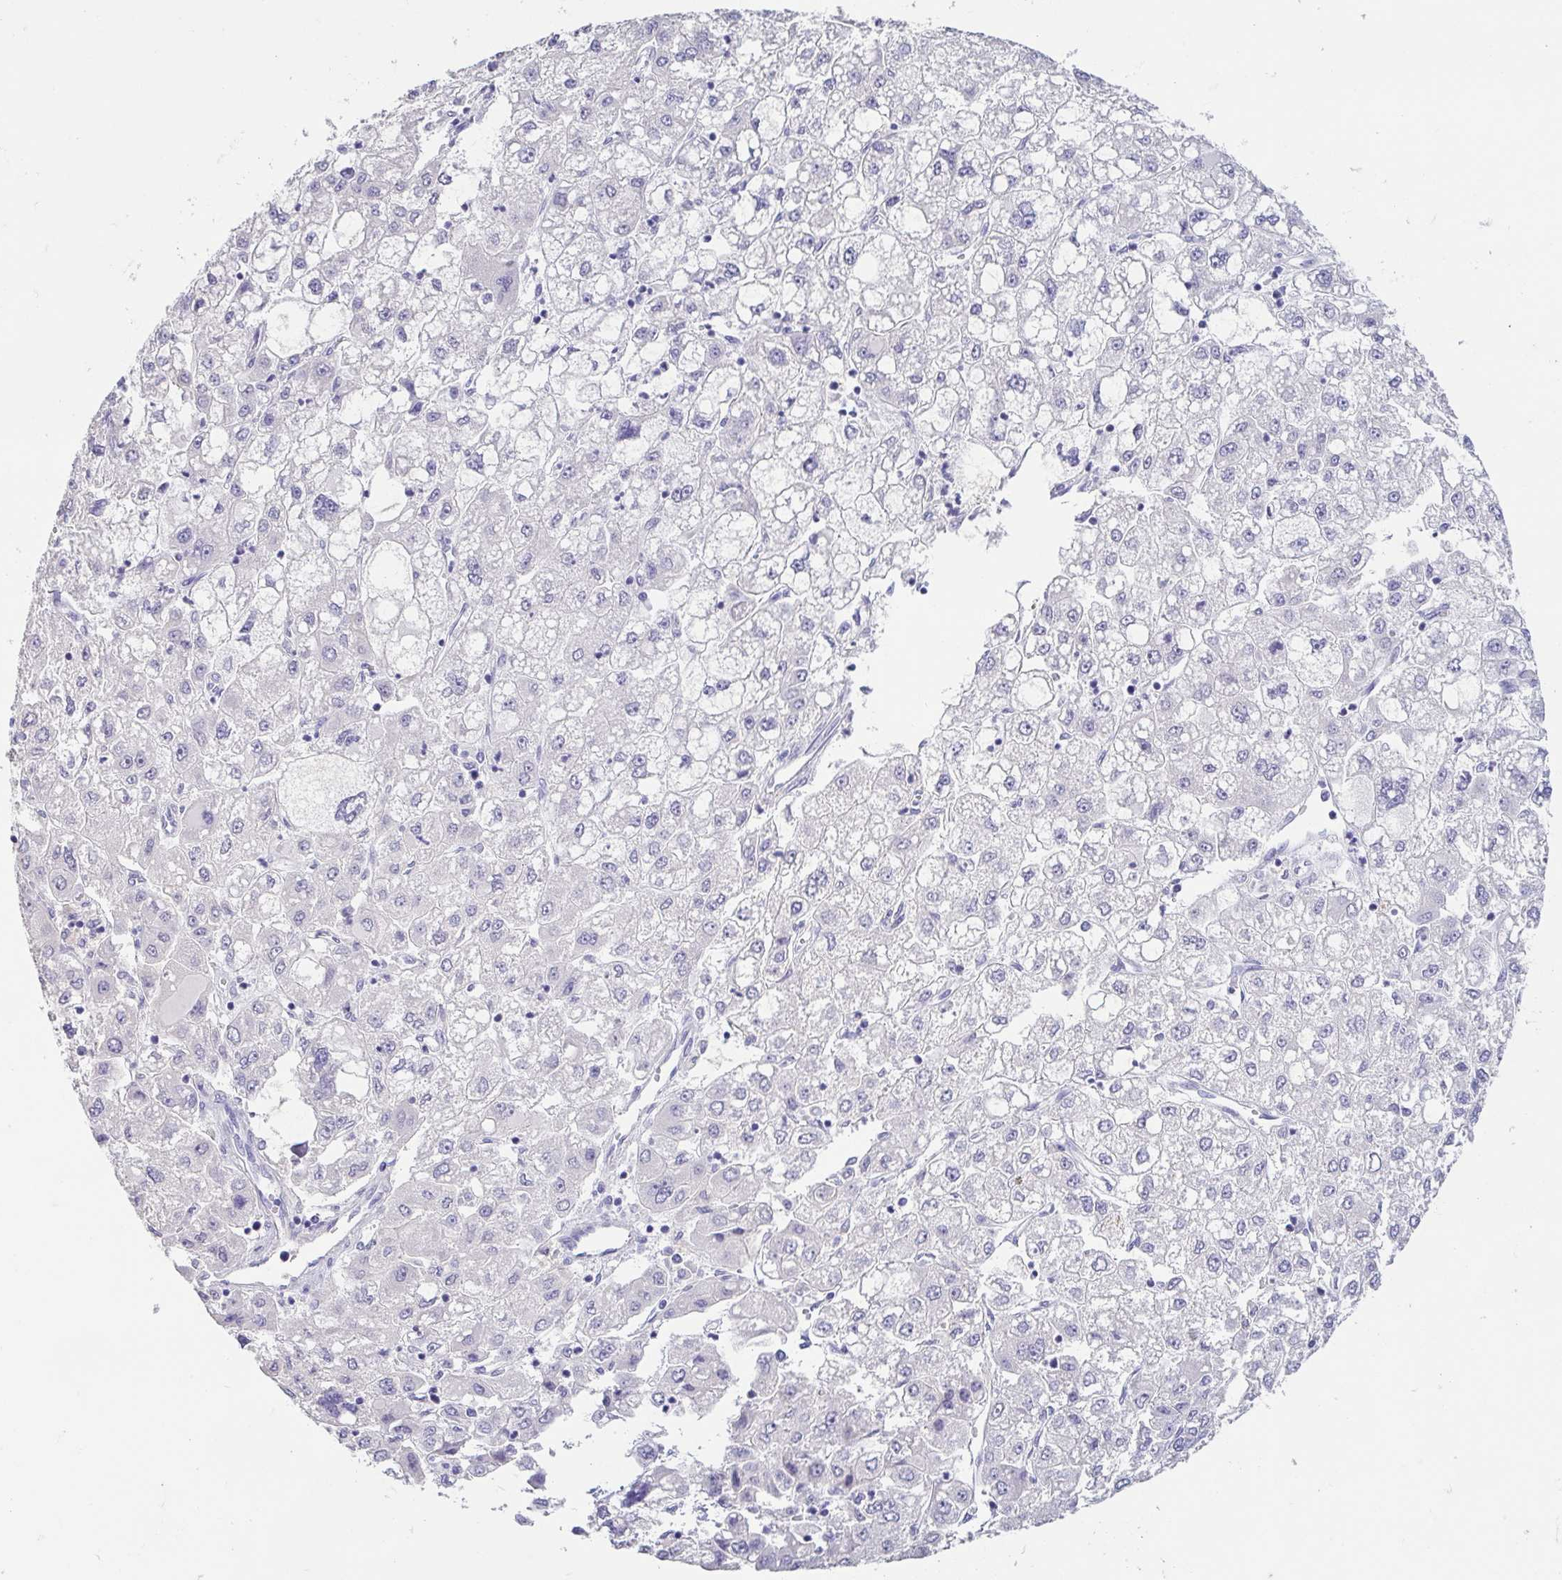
{"staining": {"intensity": "negative", "quantity": "none", "location": "none"}, "tissue": "liver cancer", "cell_type": "Tumor cells", "image_type": "cancer", "snomed": [{"axis": "morphology", "description": "Carcinoma, Hepatocellular, NOS"}, {"axis": "topography", "description": "Liver"}], "caption": "The immunohistochemistry (IHC) image has no significant staining in tumor cells of hepatocellular carcinoma (liver) tissue.", "gene": "FABP3", "patient": {"sex": "male", "age": 40}}